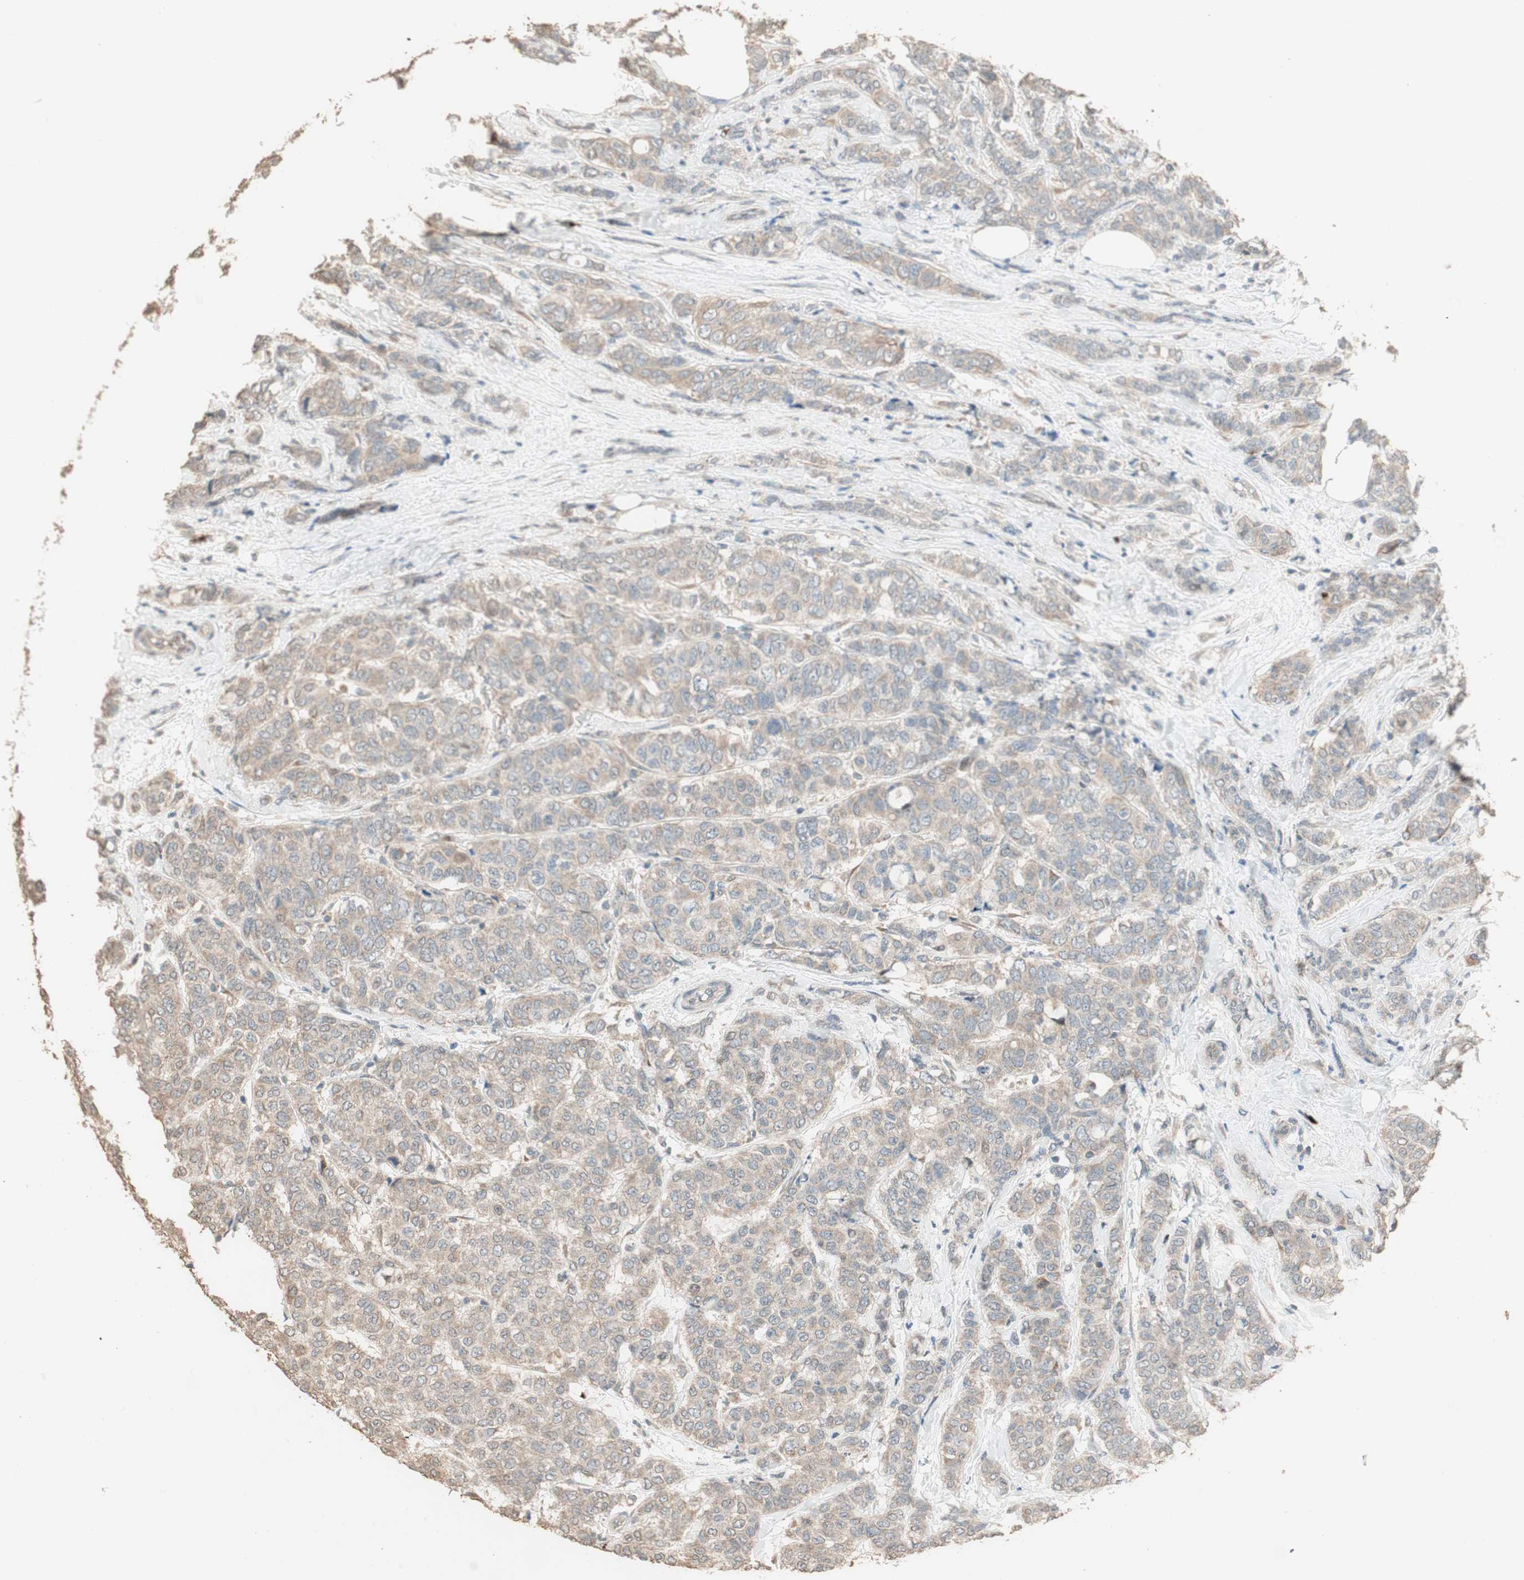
{"staining": {"intensity": "moderate", "quantity": ">75%", "location": "cytoplasmic/membranous"}, "tissue": "breast cancer", "cell_type": "Tumor cells", "image_type": "cancer", "snomed": [{"axis": "morphology", "description": "Lobular carcinoma"}, {"axis": "topography", "description": "Breast"}], "caption": "Brown immunohistochemical staining in breast cancer displays moderate cytoplasmic/membranous staining in about >75% of tumor cells. The staining was performed using DAB to visualize the protein expression in brown, while the nuclei were stained in blue with hematoxylin (Magnification: 20x).", "gene": "RARRES1", "patient": {"sex": "female", "age": 60}}